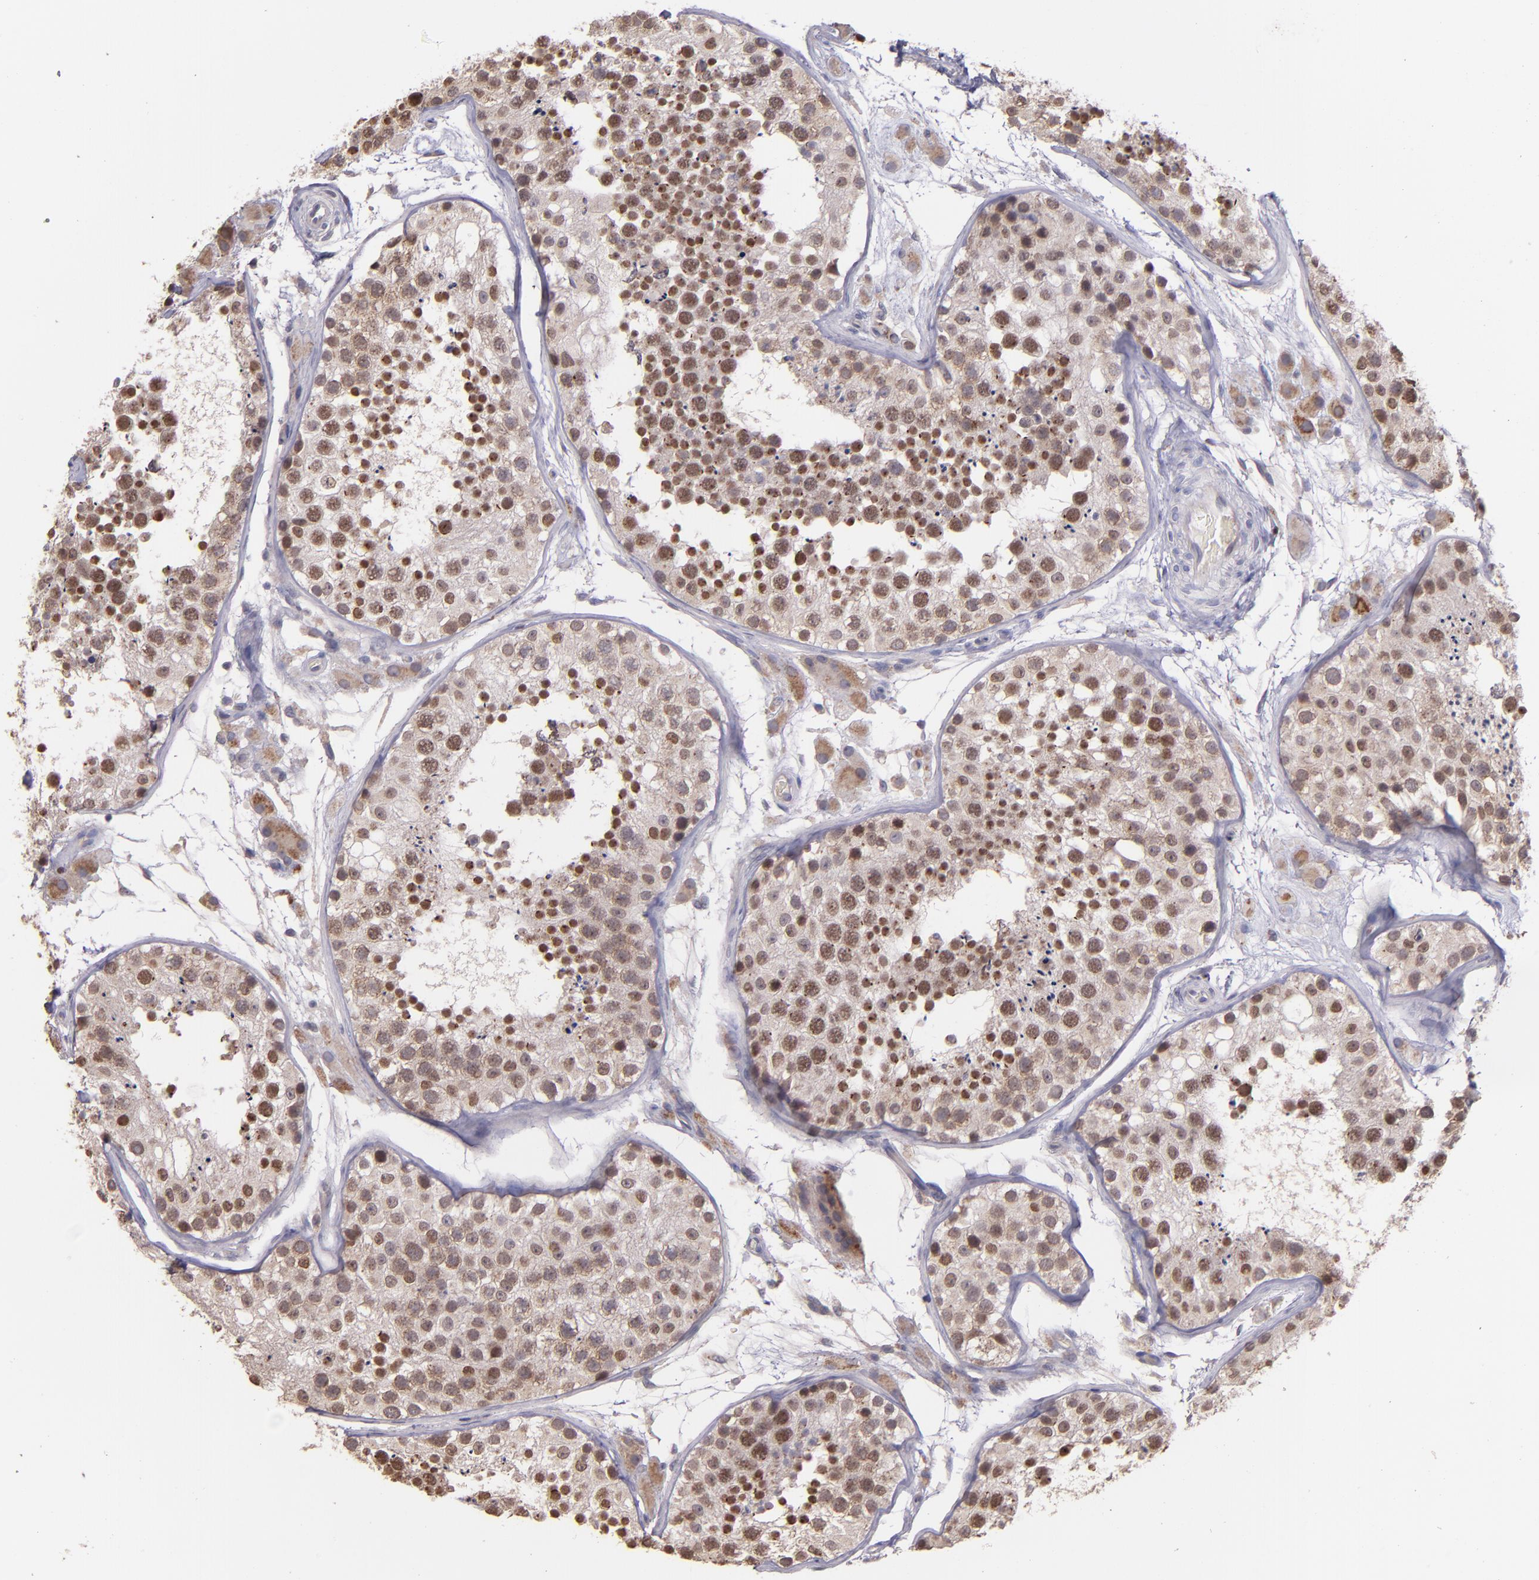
{"staining": {"intensity": "strong", "quantity": ">75%", "location": "cytoplasmic/membranous,nuclear"}, "tissue": "testis", "cell_type": "Cells in seminiferous ducts", "image_type": "normal", "snomed": [{"axis": "morphology", "description": "Normal tissue, NOS"}, {"axis": "topography", "description": "Testis"}], "caption": "Strong cytoplasmic/membranous,nuclear staining for a protein is seen in approximately >75% of cells in seminiferous ducts of benign testis using immunohistochemistry (IHC).", "gene": "NUP62CL", "patient": {"sex": "male", "age": 26}}